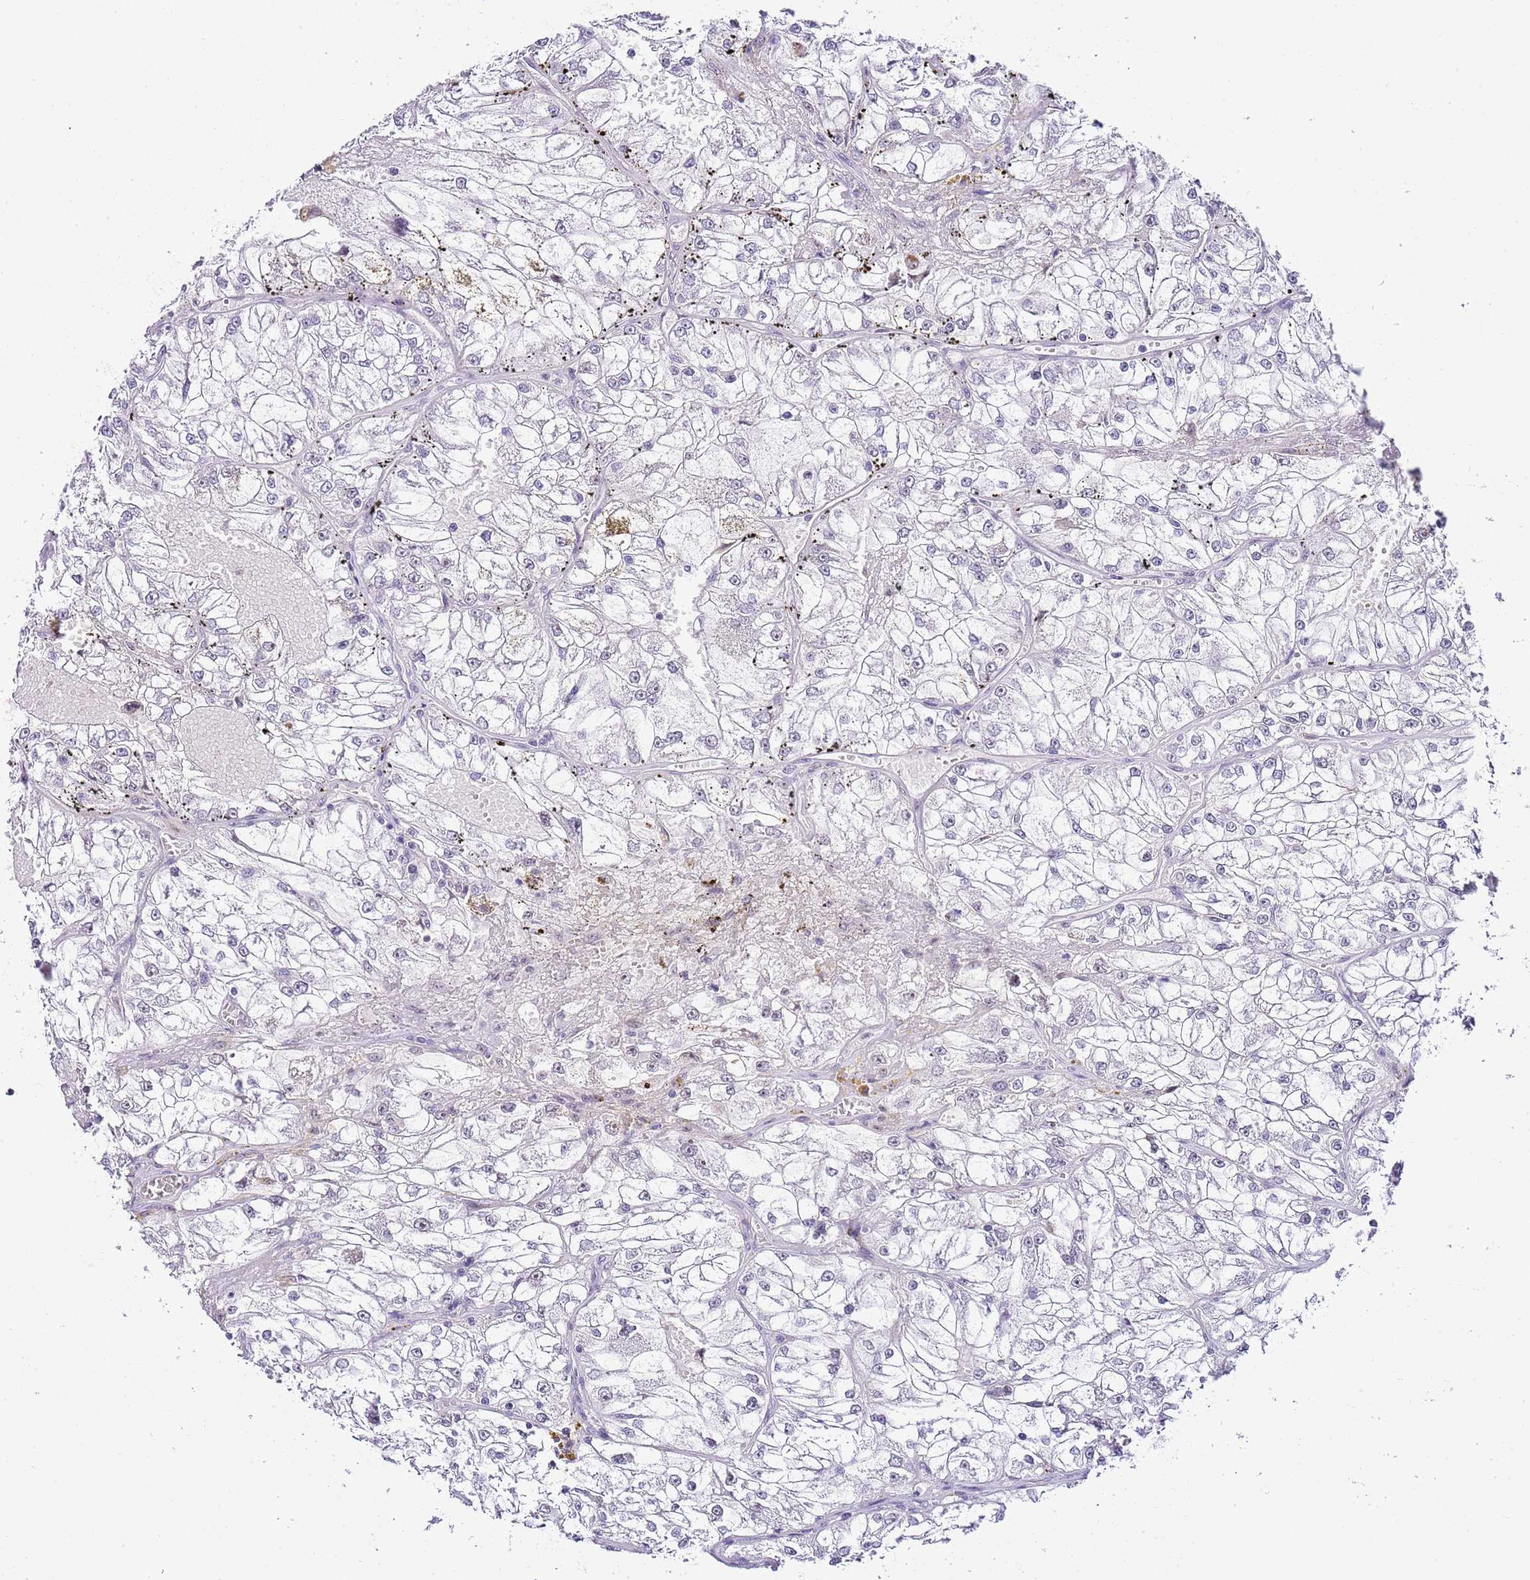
{"staining": {"intensity": "negative", "quantity": "none", "location": "none"}, "tissue": "renal cancer", "cell_type": "Tumor cells", "image_type": "cancer", "snomed": [{"axis": "morphology", "description": "Adenocarcinoma, NOS"}, {"axis": "topography", "description": "Kidney"}], "caption": "Tumor cells are negative for brown protein staining in renal cancer (adenocarcinoma).", "gene": "NOP56", "patient": {"sex": "female", "age": 72}}